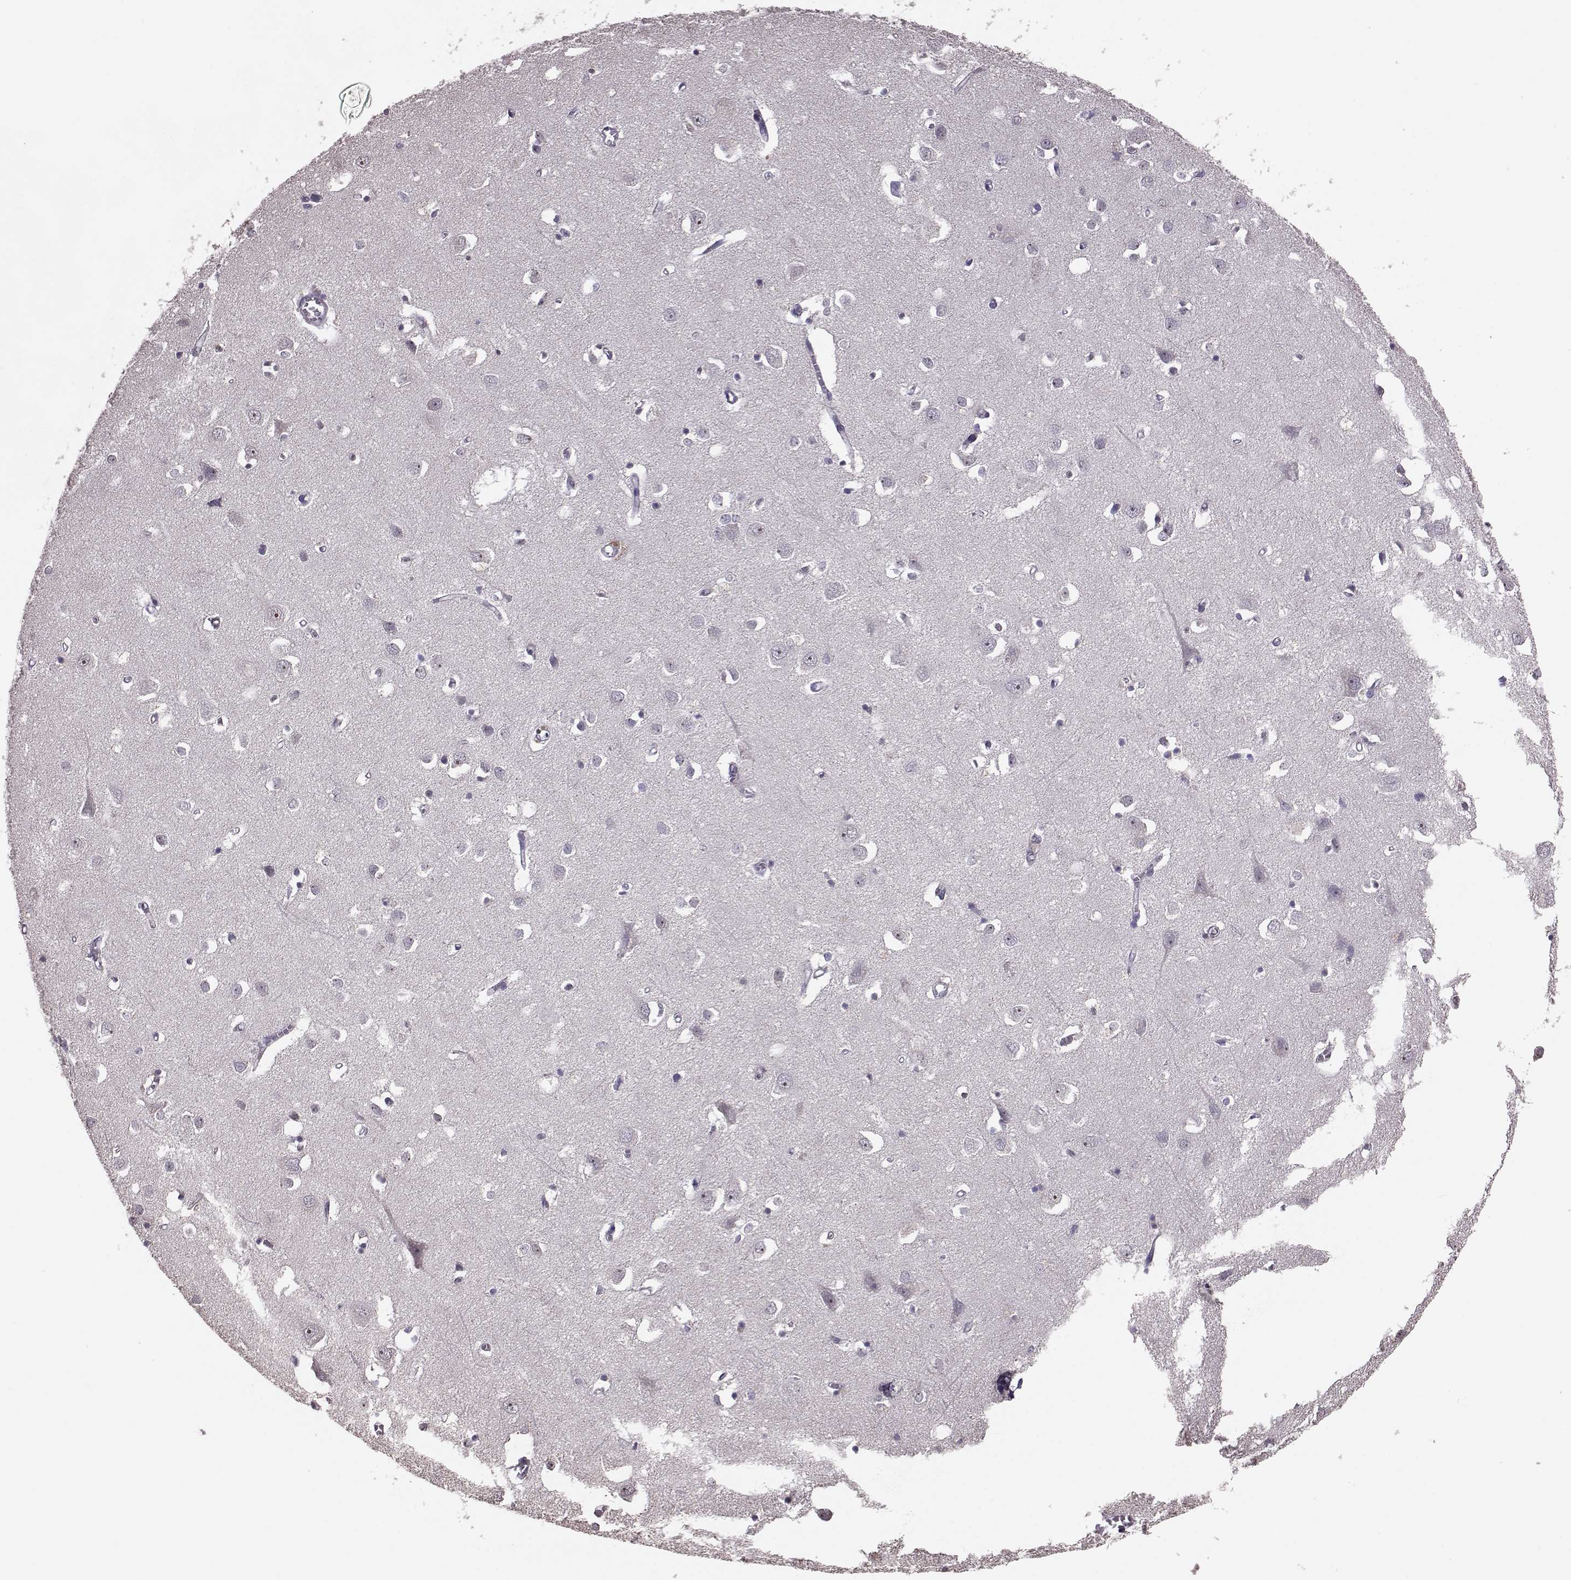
{"staining": {"intensity": "negative", "quantity": "none", "location": "none"}, "tissue": "cerebral cortex", "cell_type": "Endothelial cells", "image_type": "normal", "snomed": [{"axis": "morphology", "description": "Normal tissue, NOS"}, {"axis": "topography", "description": "Cerebral cortex"}], "caption": "Photomicrograph shows no significant protein staining in endothelial cells of normal cerebral cortex. Nuclei are stained in blue.", "gene": "ALDH3A1", "patient": {"sex": "male", "age": 70}}